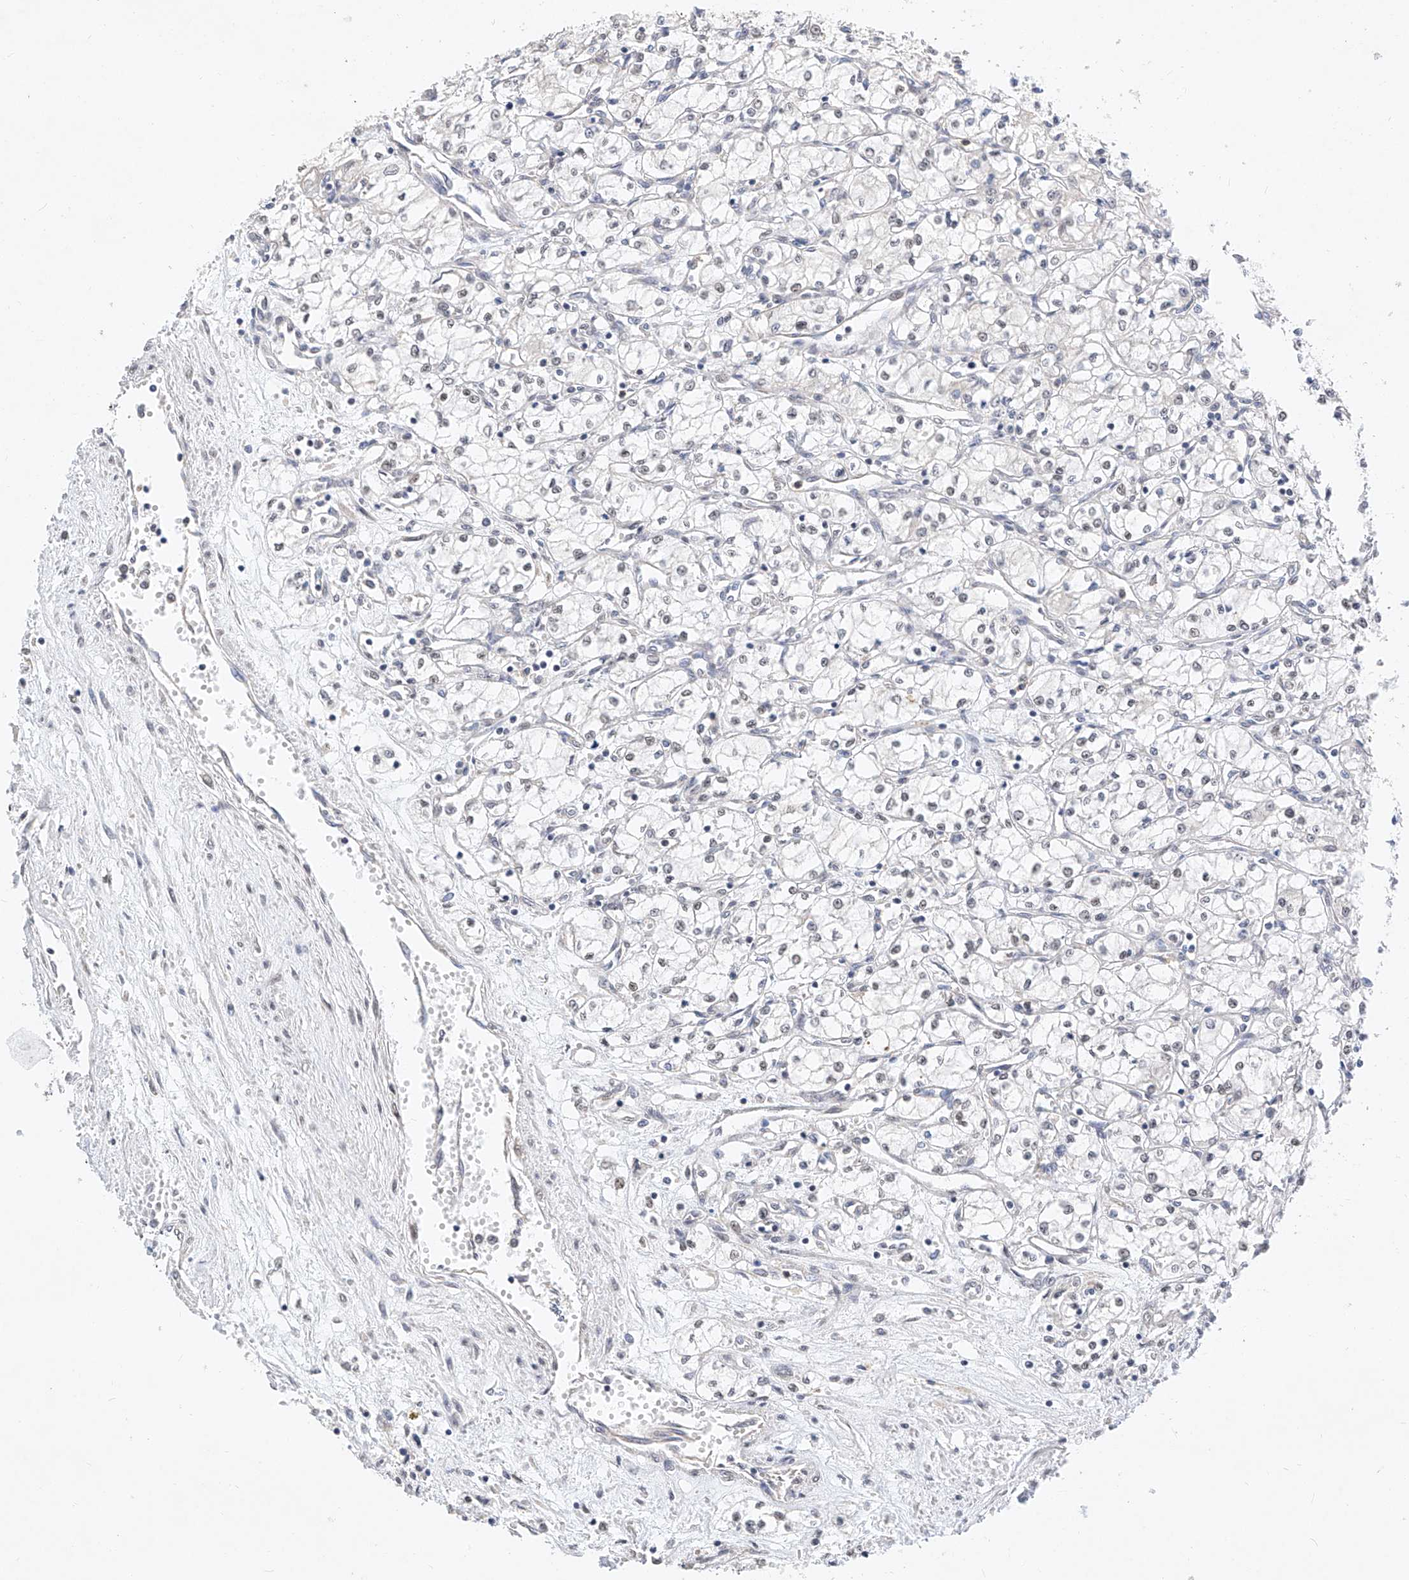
{"staining": {"intensity": "negative", "quantity": "none", "location": "none"}, "tissue": "renal cancer", "cell_type": "Tumor cells", "image_type": "cancer", "snomed": [{"axis": "morphology", "description": "Adenocarcinoma, NOS"}, {"axis": "topography", "description": "Kidney"}], "caption": "DAB (3,3'-diaminobenzidine) immunohistochemical staining of renal adenocarcinoma shows no significant staining in tumor cells.", "gene": "KCNJ1", "patient": {"sex": "male", "age": 59}}